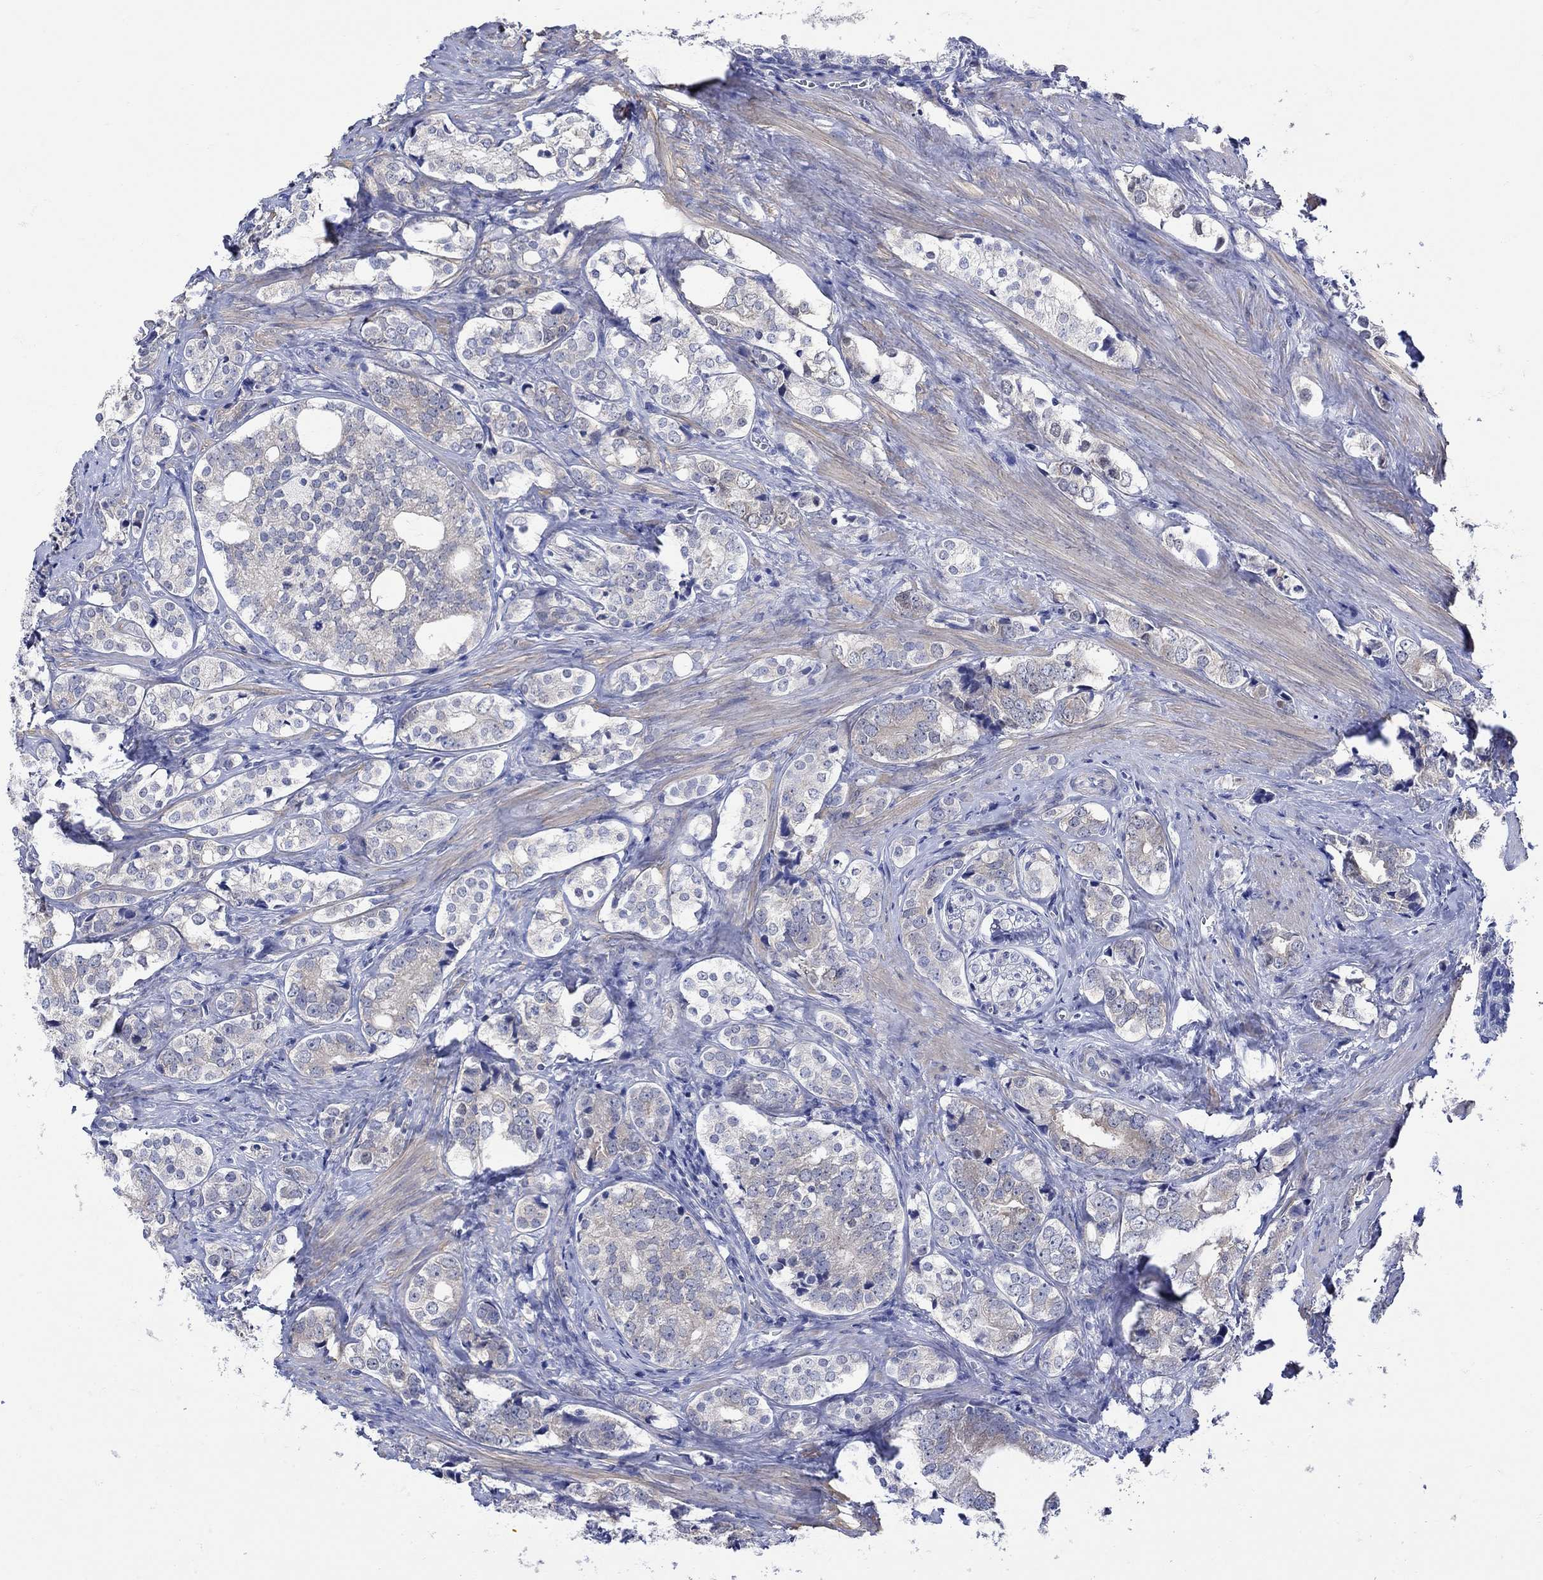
{"staining": {"intensity": "negative", "quantity": "none", "location": "none"}, "tissue": "prostate cancer", "cell_type": "Tumor cells", "image_type": "cancer", "snomed": [{"axis": "morphology", "description": "Adenocarcinoma, NOS"}, {"axis": "topography", "description": "Prostate and seminal vesicle, NOS"}], "caption": "IHC micrograph of neoplastic tissue: human prostate cancer (adenocarcinoma) stained with DAB displays no significant protein positivity in tumor cells.", "gene": "MSI1", "patient": {"sex": "male", "age": 63}}